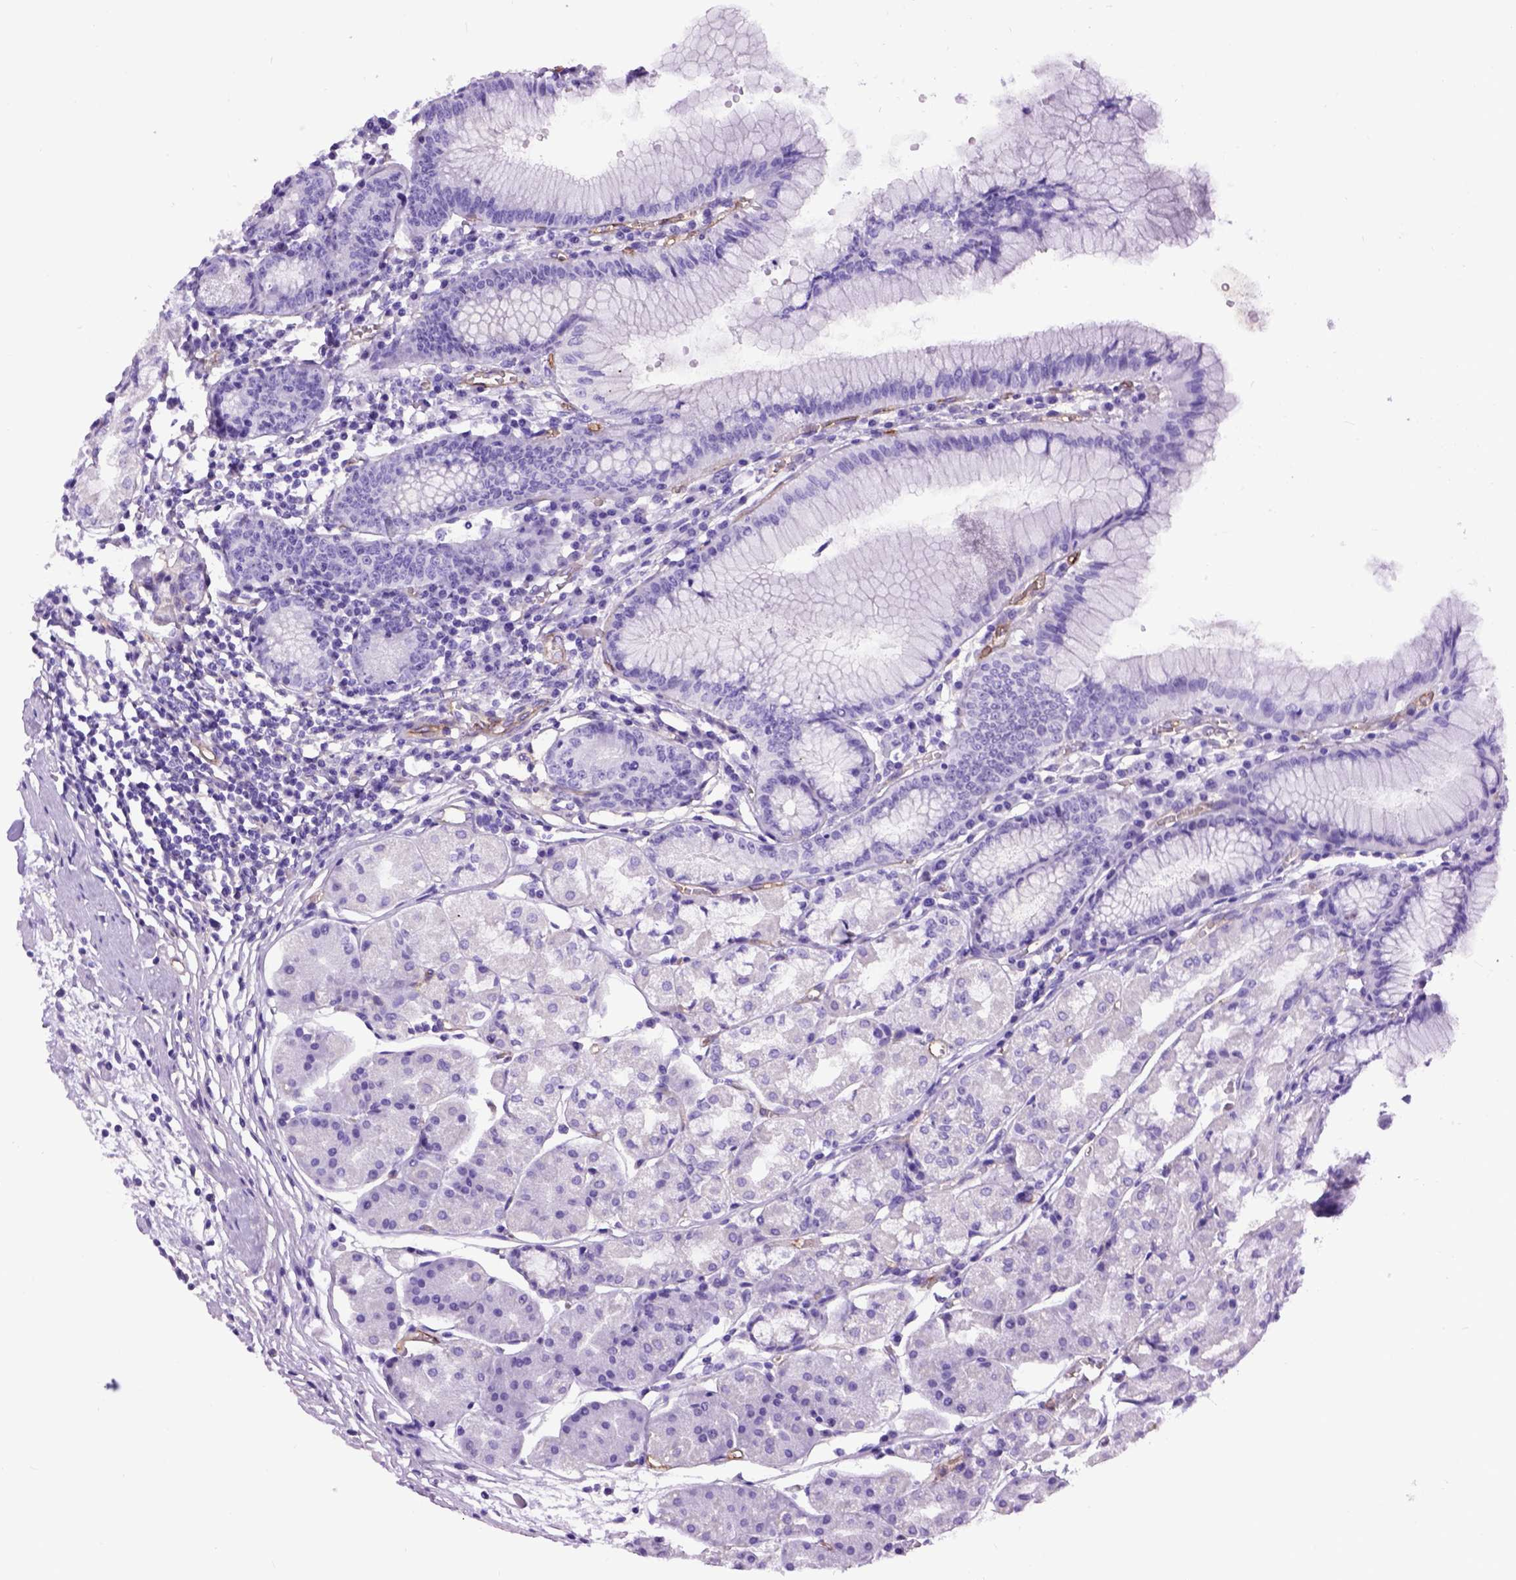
{"staining": {"intensity": "negative", "quantity": "none", "location": "none"}, "tissue": "stomach", "cell_type": "Glandular cells", "image_type": "normal", "snomed": [{"axis": "morphology", "description": "Normal tissue, NOS"}, {"axis": "topography", "description": "Stomach"}], "caption": "Immunohistochemistry (IHC) micrograph of unremarkable human stomach stained for a protein (brown), which displays no expression in glandular cells.", "gene": "ENG", "patient": {"sex": "male", "age": 55}}